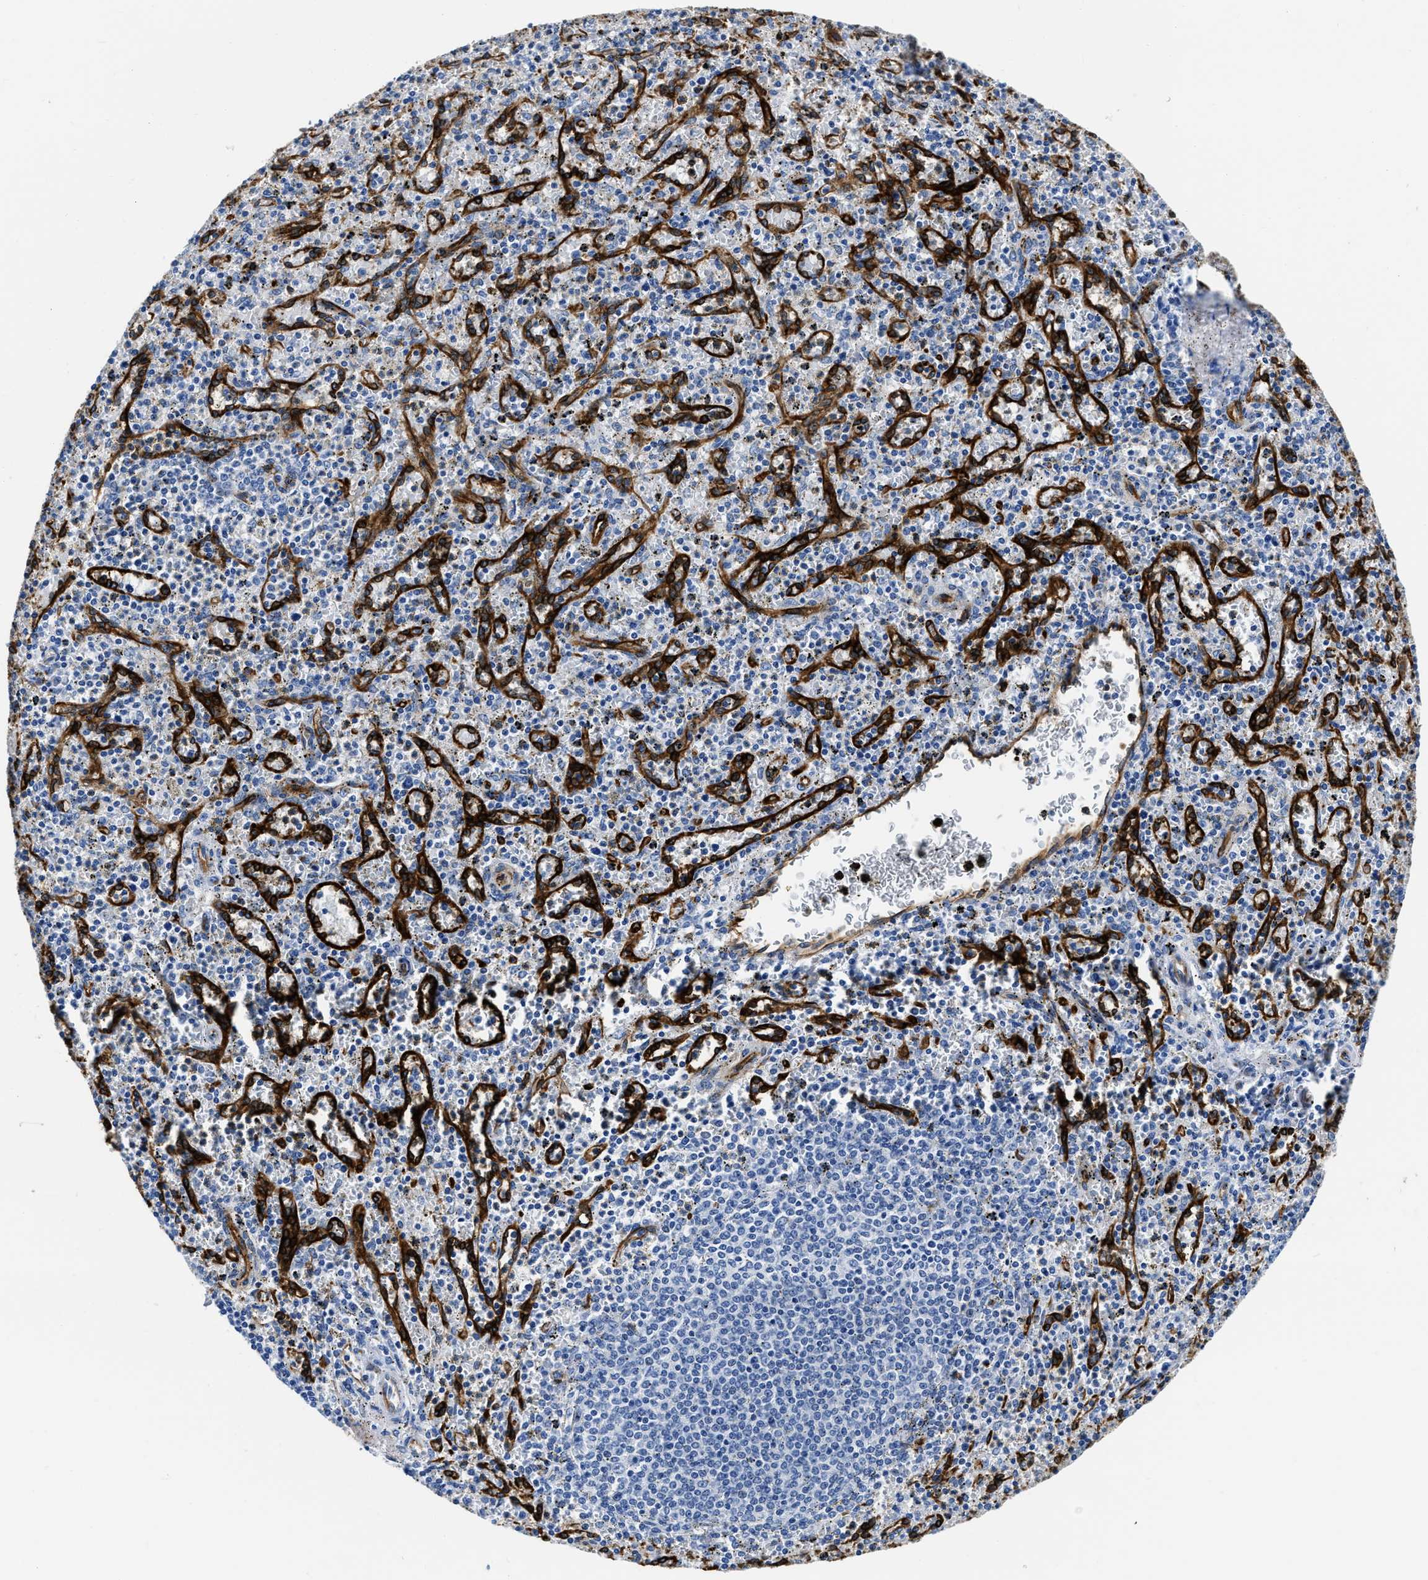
{"staining": {"intensity": "negative", "quantity": "none", "location": "none"}, "tissue": "spleen", "cell_type": "Cells in red pulp", "image_type": "normal", "snomed": [{"axis": "morphology", "description": "Normal tissue, NOS"}, {"axis": "topography", "description": "Spleen"}], "caption": "A histopathology image of spleen stained for a protein shows no brown staining in cells in red pulp.", "gene": "TVP23B", "patient": {"sex": "male", "age": 72}}